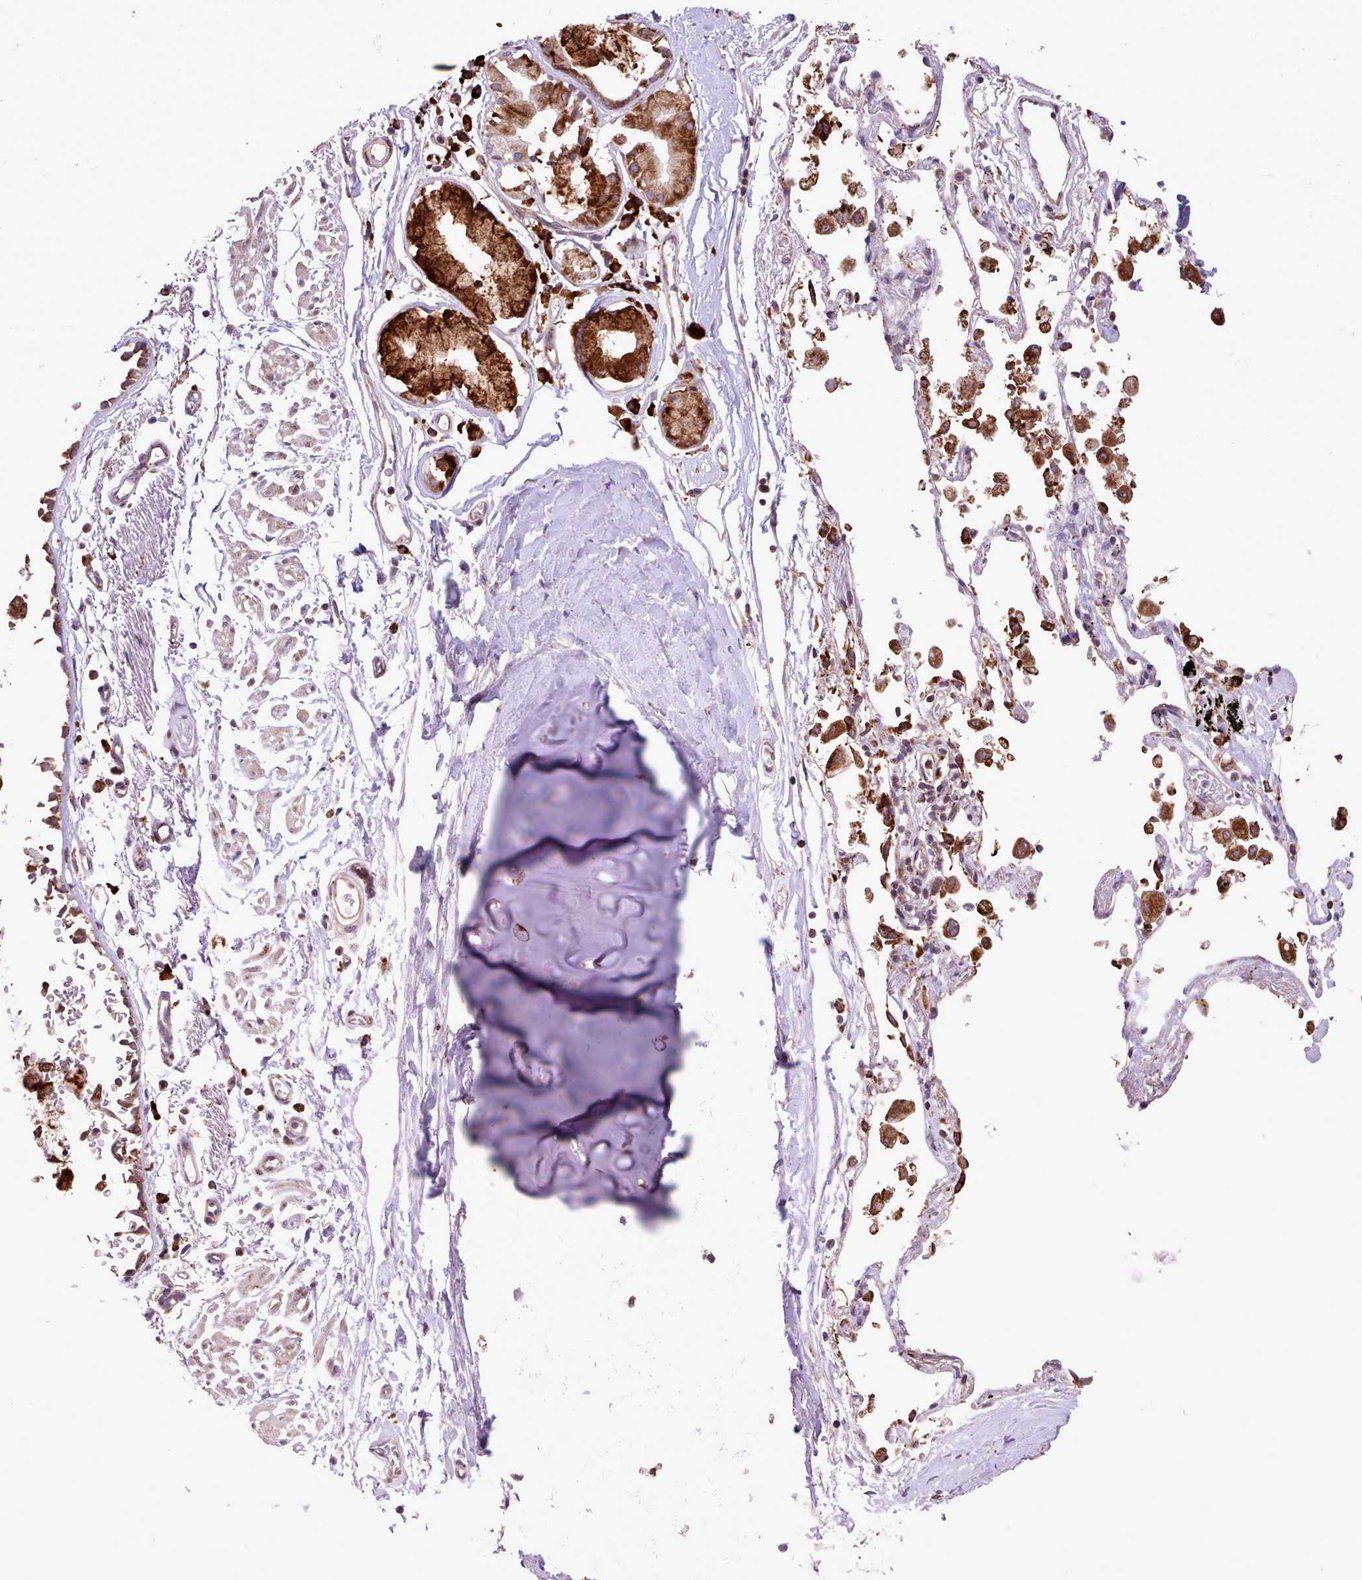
{"staining": {"intensity": "moderate", "quantity": "<25%", "location": "cytoplasmic/membranous"}, "tissue": "soft tissue", "cell_type": "Chondrocytes", "image_type": "normal", "snomed": [{"axis": "morphology", "description": "Normal tissue, NOS"}, {"axis": "topography", "description": "Cartilage tissue"}], "caption": "IHC (DAB (3,3'-diaminobenzidine)) staining of benign soft tissue reveals moderate cytoplasmic/membranous protein positivity in approximately <25% of chondrocytes.", "gene": "TTLL3", "patient": {"sex": "male", "age": 73}}